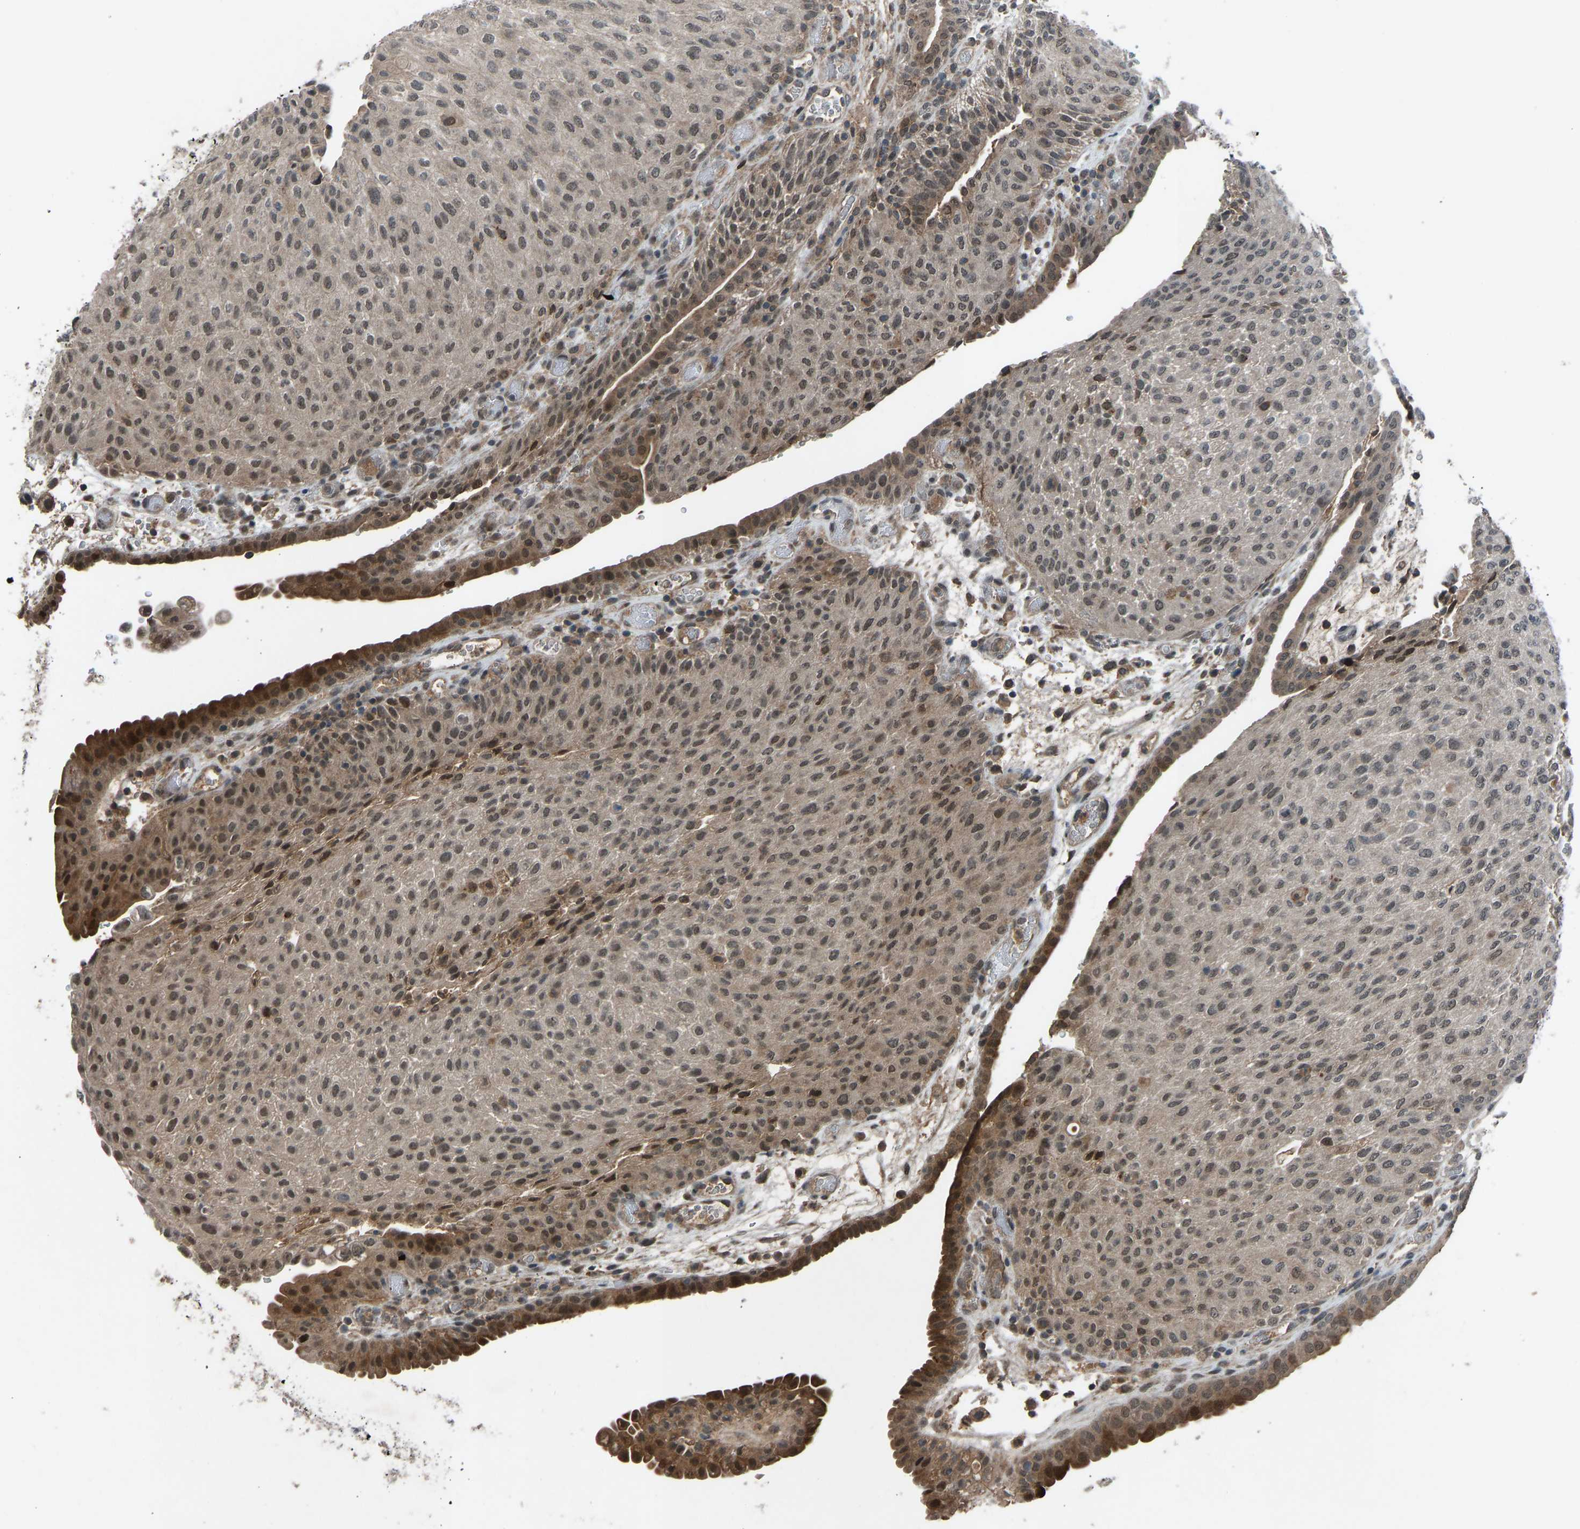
{"staining": {"intensity": "moderate", "quantity": ">75%", "location": "cytoplasmic/membranous,nuclear"}, "tissue": "urothelial cancer", "cell_type": "Tumor cells", "image_type": "cancer", "snomed": [{"axis": "morphology", "description": "Urothelial carcinoma, Low grade"}, {"axis": "morphology", "description": "Urothelial carcinoma, High grade"}, {"axis": "topography", "description": "Urinary bladder"}], "caption": "Tumor cells exhibit moderate cytoplasmic/membranous and nuclear staining in approximately >75% of cells in urothelial cancer. The protein of interest is shown in brown color, while the nuclei are stained blue.", "gene": "SLC43A1", "patient": {"sex": "male", "age": 35}}